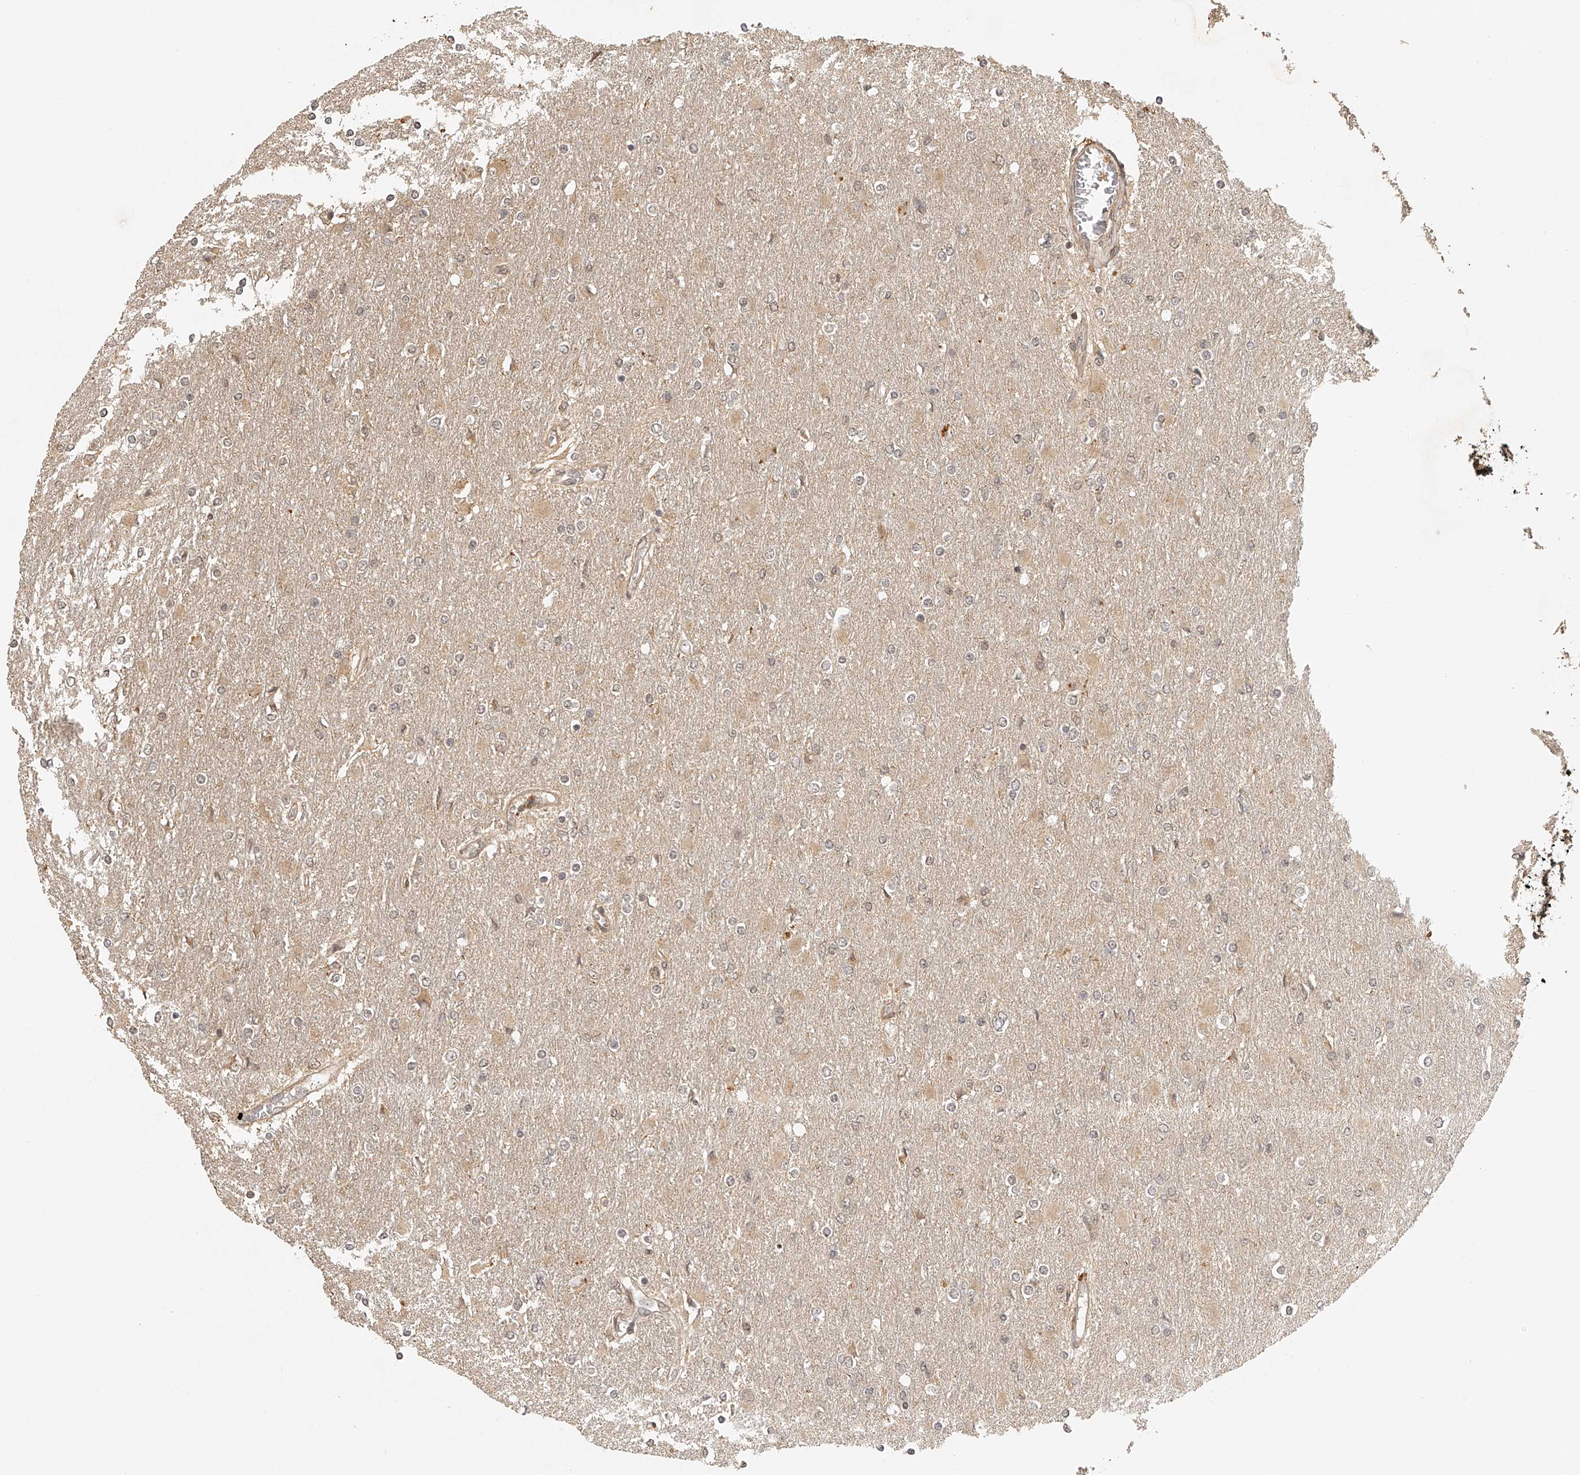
{"staining": {"intensity": "negative", "quantity": "none", "location": "none"}, "tissue": "glioma", "cell_type": "Tumor cells", "image_type": "cancer", "snomed": [{"axis": "morphology", "description": "Glioma, malignant, High grade"}, {"axis": "topography", "description": "Cerebral cortex"}], "caption": "An immunohistochemistry (IHC) image of glioma is shown. There is no staining in tumor cells of glioma.", "gene": "BCL2L11", "patient": {"sex": "female", "age": 36}}